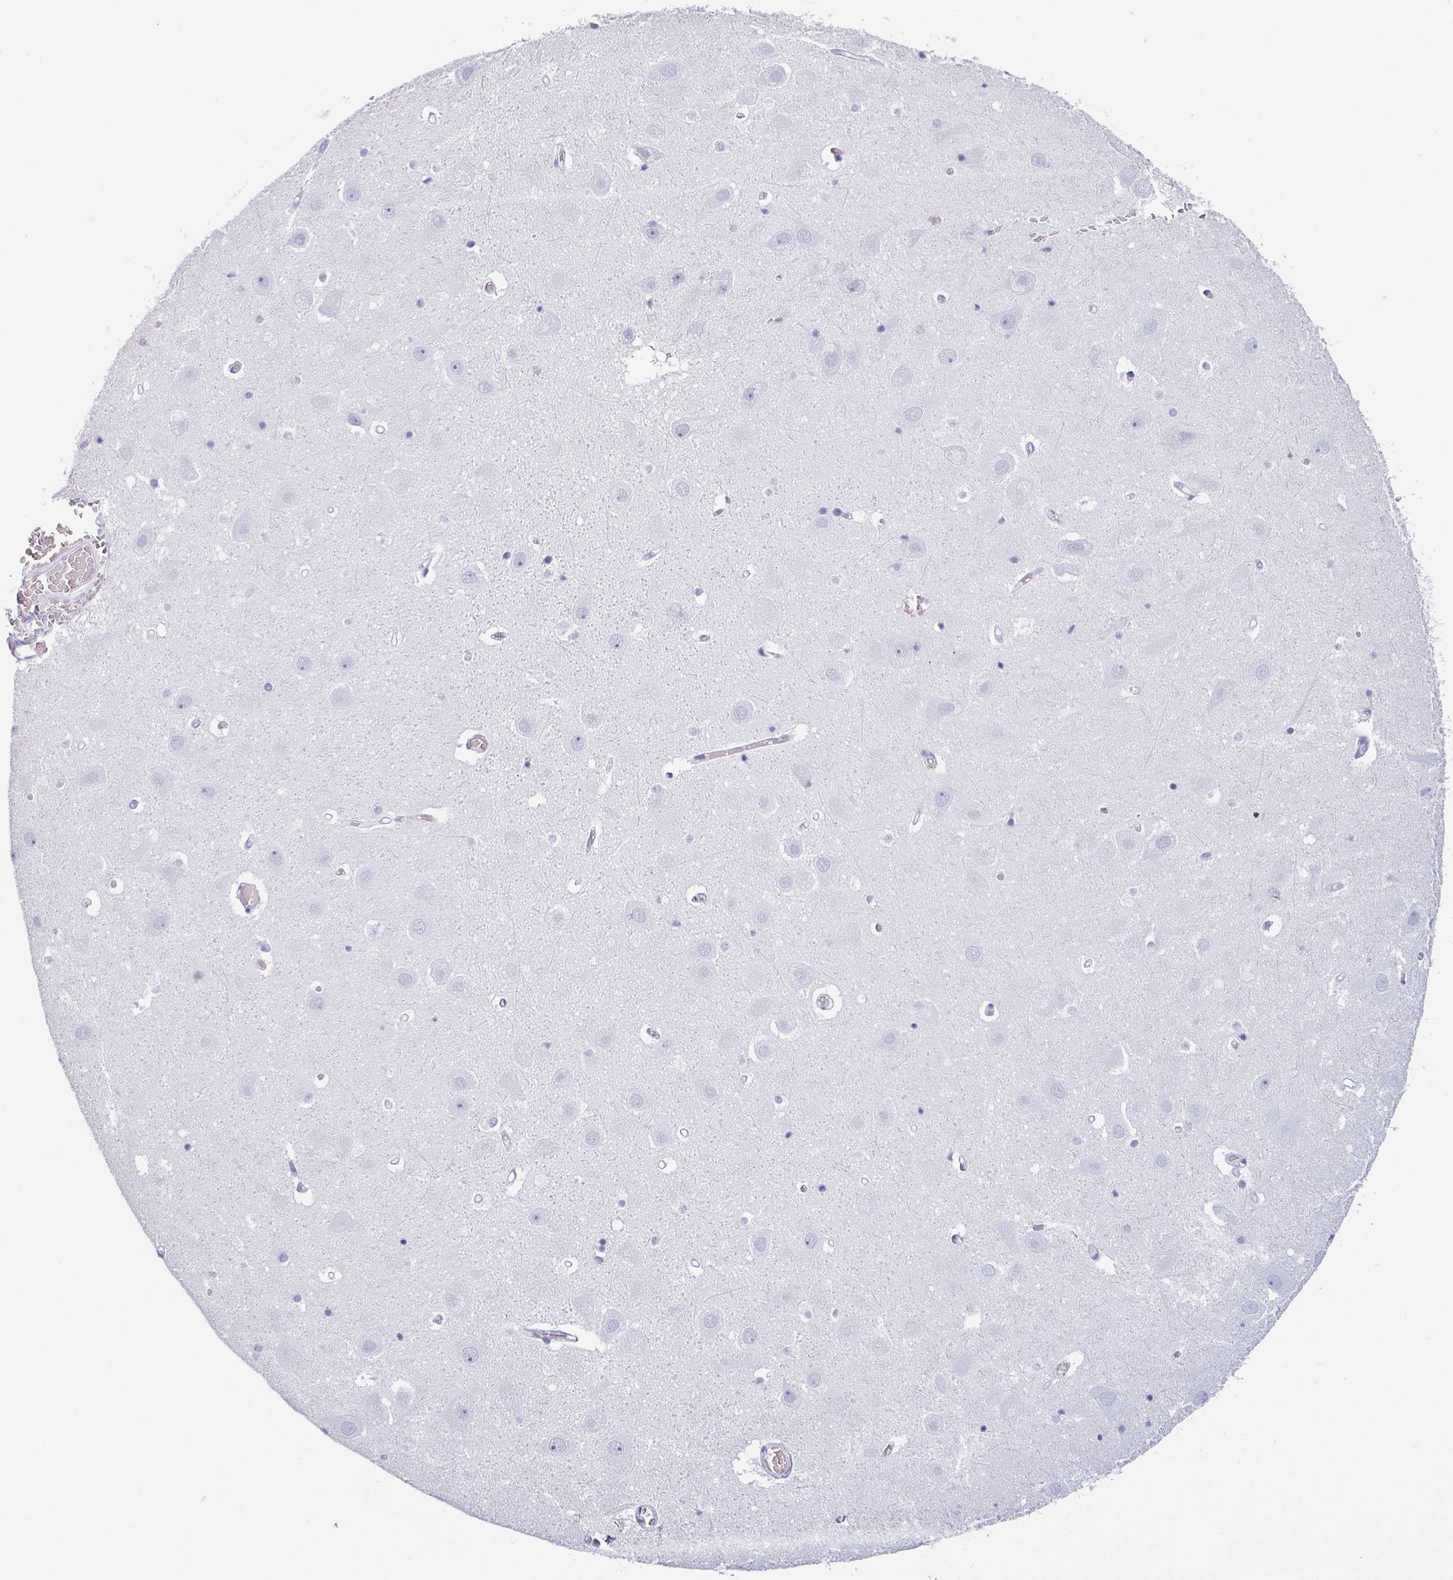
{"staining": {"intensity": "negative", "quantity": "none", "location": "none"}, "tissue": "hippocampus", "cell_type": "Glial cells", "image_type": "normal", "snomed": [{"axis": "morphology", "description": "Normal tissue, NOS"}, {"axis": "topography", "description": "Hippocampus"}], "caption": "This is a histopathology image of immunohistochemistry staining of unremarkable hippocampus, which shows no expression in glial cells. Brightfield microscopy of immunohistochemistry (IHC) stained with DAB (brown) and hematoxylin (blue), captured at high magnification.", "gene": "CRYBB2", "patient": {"sex": "female", "age": 52}}